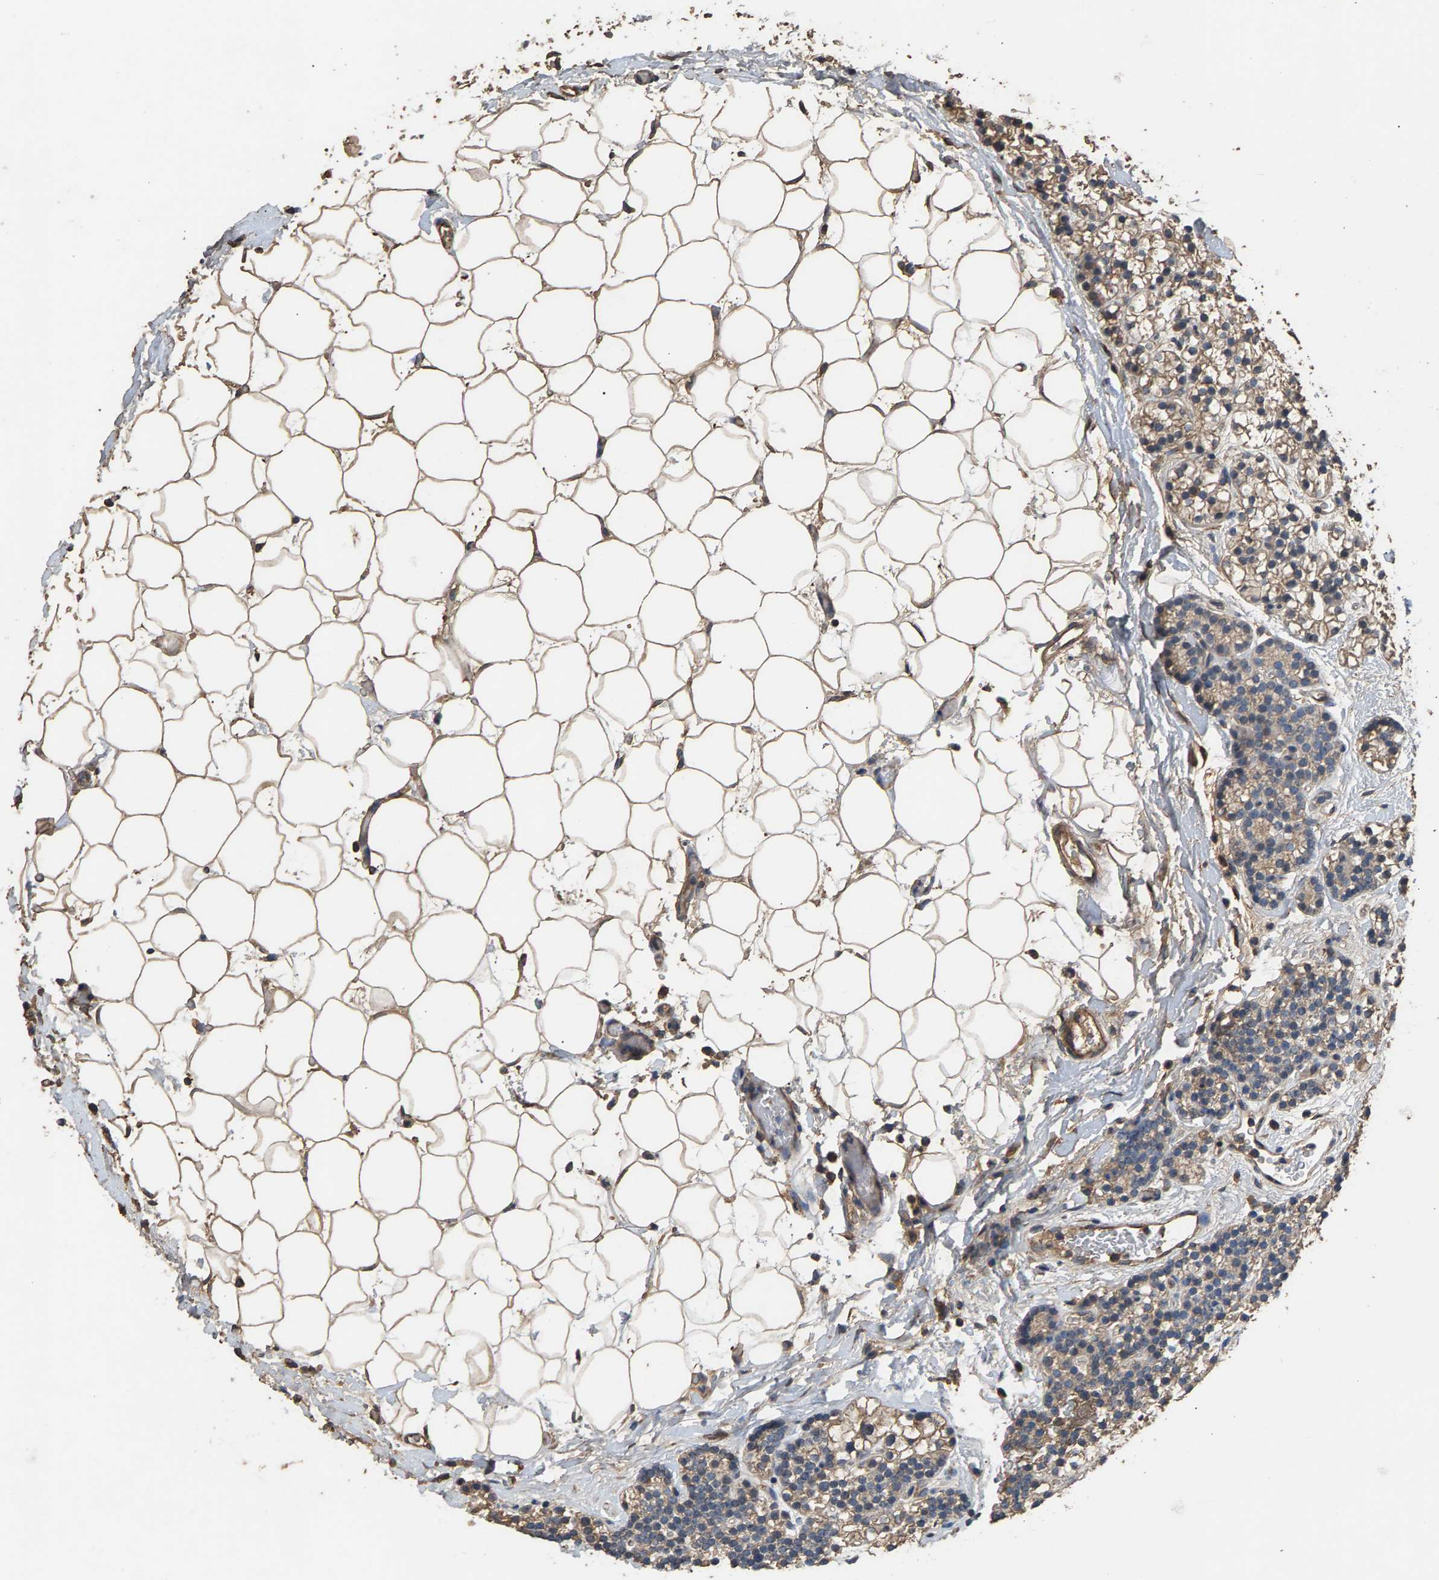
{"staining": {"intensity": "weak", "quantity": ">75%", "location": "cytoplasmic/membranous"}, "tissue": "parathyroid gland", "cell_type": "Glandular cells", "image_type": "normal", "snomed": [{"axis": "morphology", "description": "Normal tissue, NOS"}, {"axis": "morphology", "description": "Adenoma, NOS"}, {"axis": "topography", "description": "Parathyroid gland"}], "caption": "DAB immunohistochemical staining of normal parathyroid gland displays weak cytoplasmic/membranous protein expression in approximately >75% of glandular cells. (IHC, brightfield microscopy, high magnification).", "gene": "HTRA3", "patient": {"sex": "female", "age": 54}}